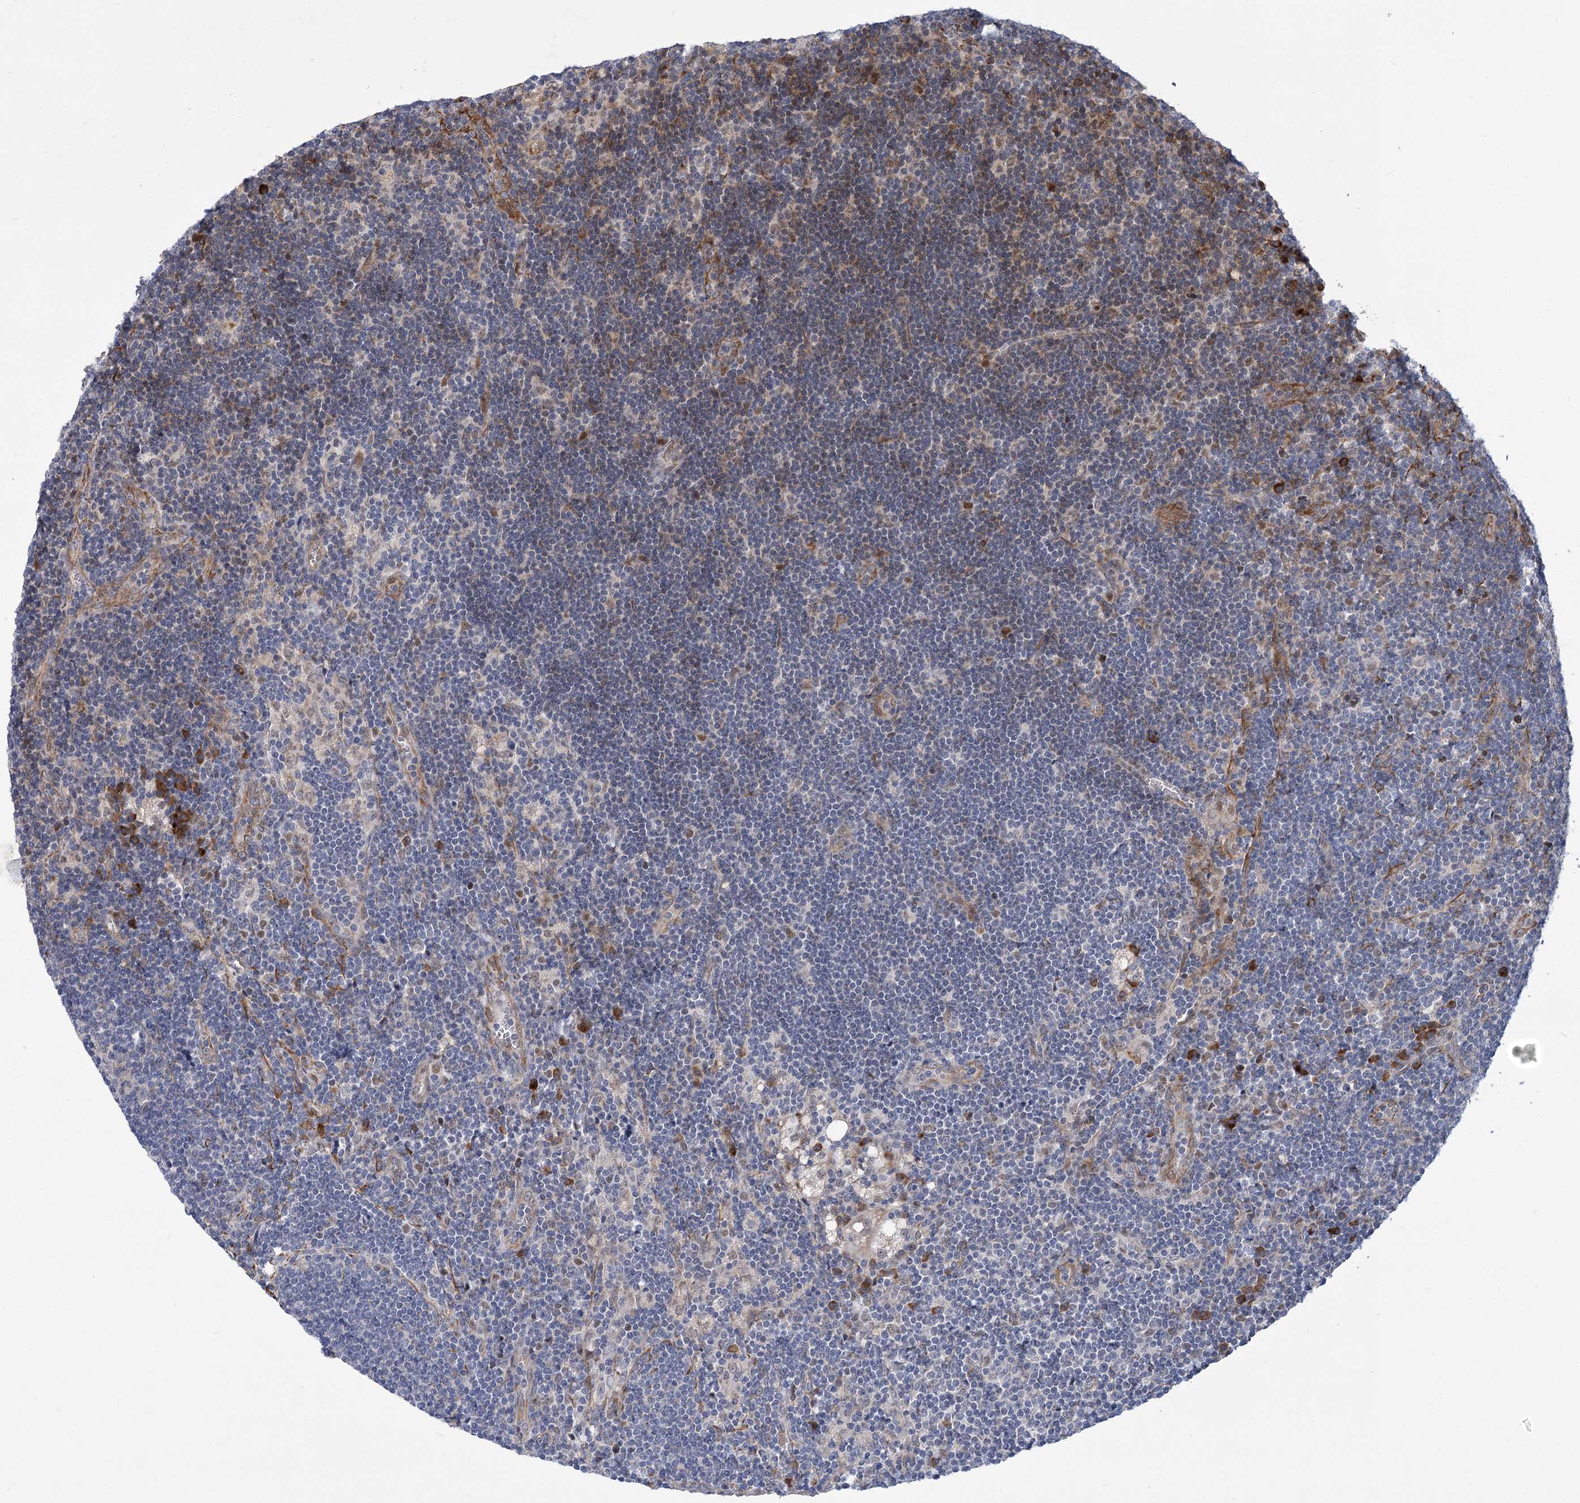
{"staining": {"intensity": "negative", "quantity": "none", "location": "none"}, "tissue": "lymph node", "cell_type": "Germinal center cells", "image_type": "normal", "snomed": [{"axis": "morphology", "description": "Normal tissue, NOS"}, {"axis": "topography", "description": "Lymph node"}], "caption": "High power microscopy photomicrograph of an immunohistochemistry image of unremarkable lymph node, revealing no significant positivity in germinal center cells. (Brightfield microscopy of DAB IHC at high magnification).", "gene": "GCNT4", "patient": {"sex": "male", "age": 24}}